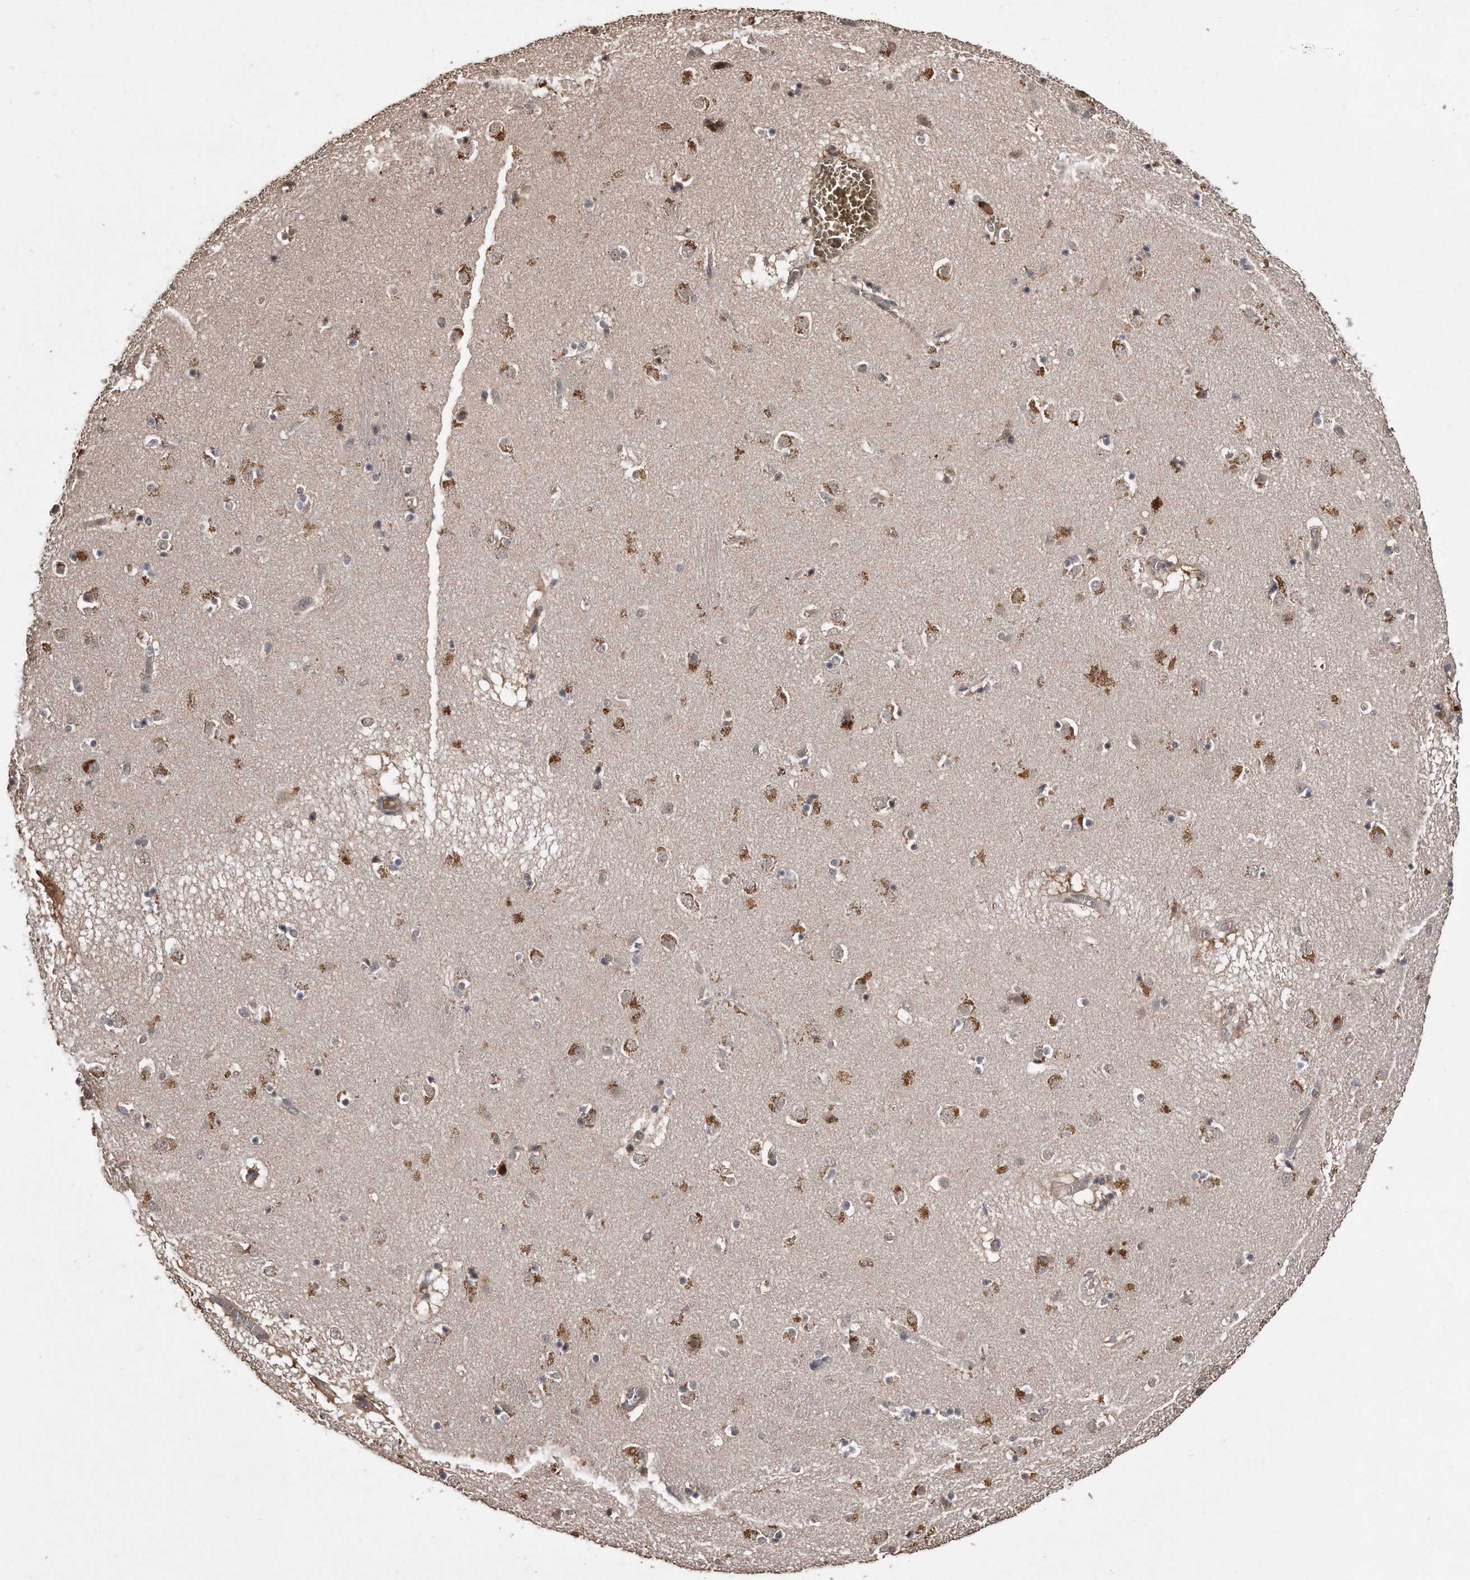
{"staining": {"intensity": "negative", "quantity": "none", "location": "none"}, "tissue": "caudate", "cell_type": "Glial cells", "image_type": "normal", "snomed": [{"axis": "morphology", "description": "Normal tissue, NOS"}, {"axis": "topography", "description": "Lateral ventricle wall"}], "caption": "Unremarkable caudate was stained to show a protein in brown. There is no significant staining in glial cells. The staining is performed using DAB (3,3'-diaminobenzidine) brown chromogen with nuclei counter-stained in using hematoxylin.", "gene": "PELO", "patient": {"sex": "male", "age": 70}}